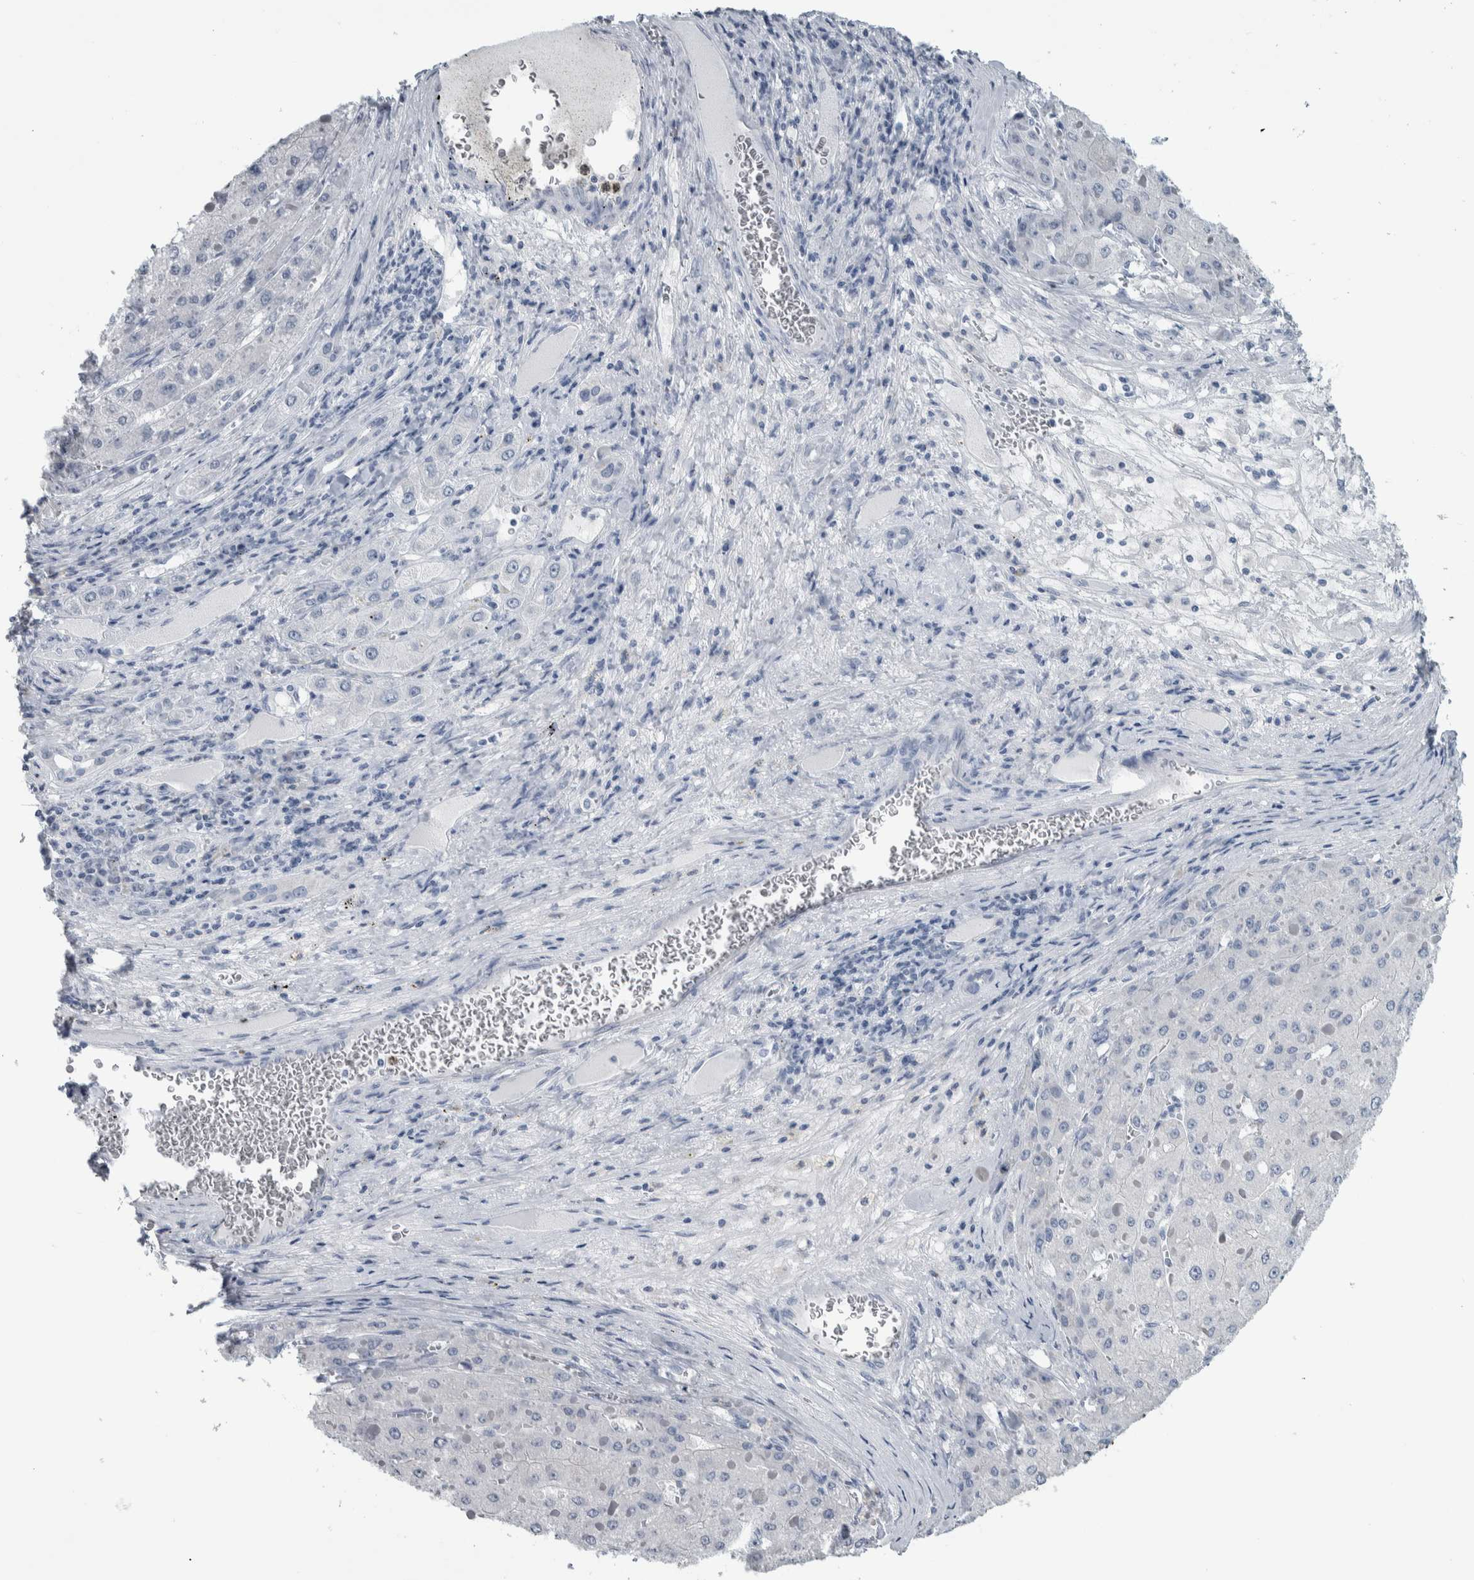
{"staining": {"intensity": "negative", "quantity": "none", "location": "none"}, "tissue": "liver cancer", "cell_type": "Tumor cells", "image_type": "cancer", "snomed": [{"axis": "morphology", "description": "Carcinoma, Hepatocellular, NOS"}, {"axis": "topography", "description": "Liver"}], "caption": "Tumor cells are negative for protein expression in human liver hepatocellular carcinoma. (DAB (3,3'-diaminobenzidine) IHC with hematoxylin counter stain).", "gene": "CDH17", "patient": {"sex": "female", "age": 73}}